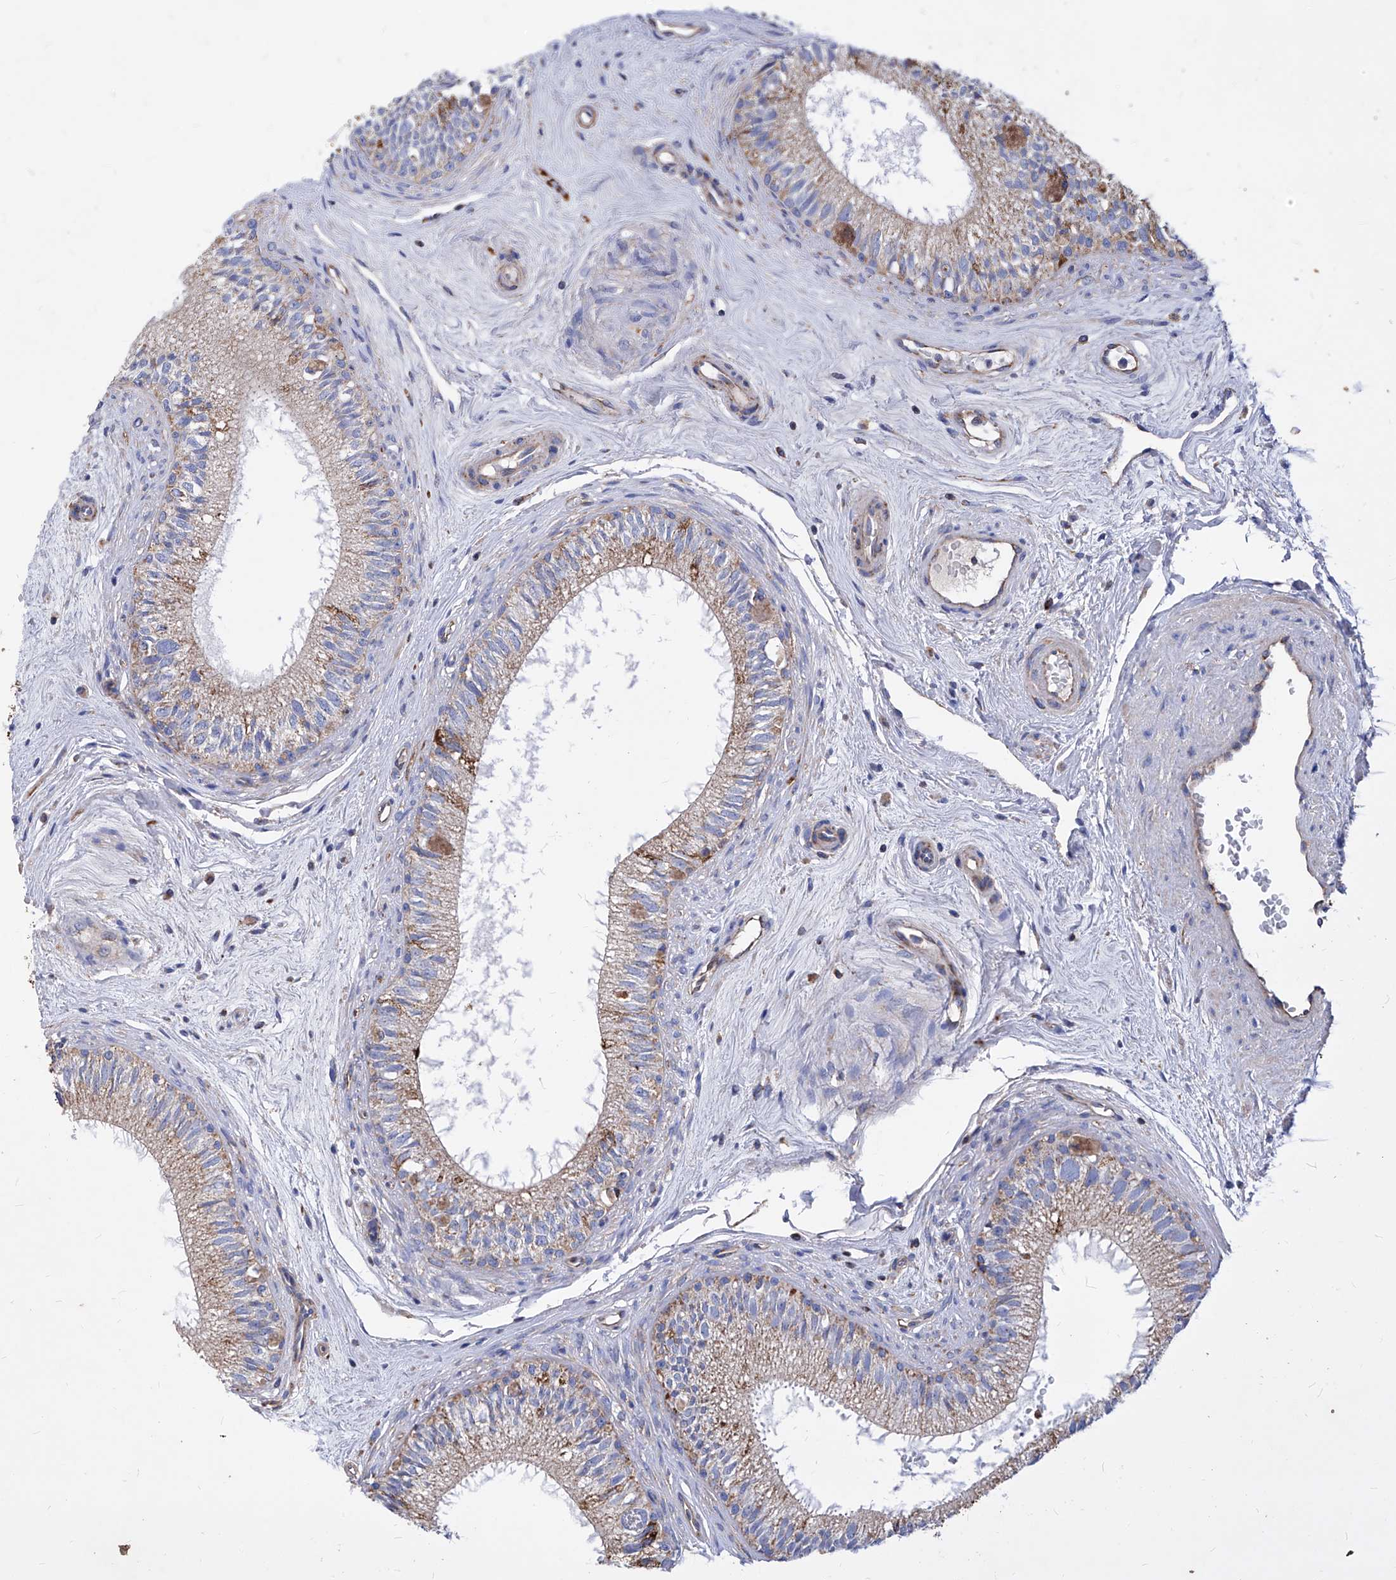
{"staining": {"intensity": "moderate", "quantity": "<25%", "location": "cytoplasmic/membranous"}, "tissue": "epididymis", "cell_type": "Glandular cells", "image_type": "normal", "snomed": [{"axis": "morphology", "description": "Normal tissue, NOS"}, {"axis": "topography", "description": "Epididymis"}], "caption": "The histopathology image exhibits a brown stain indicating the presence of a protein in the cytoplasmic/membranous of glandular cells in epididymis. (IHC, brightfield microscopy, high magnification).", "gene": "HRNR", "patient": {"sex": "male", "age": 71}}